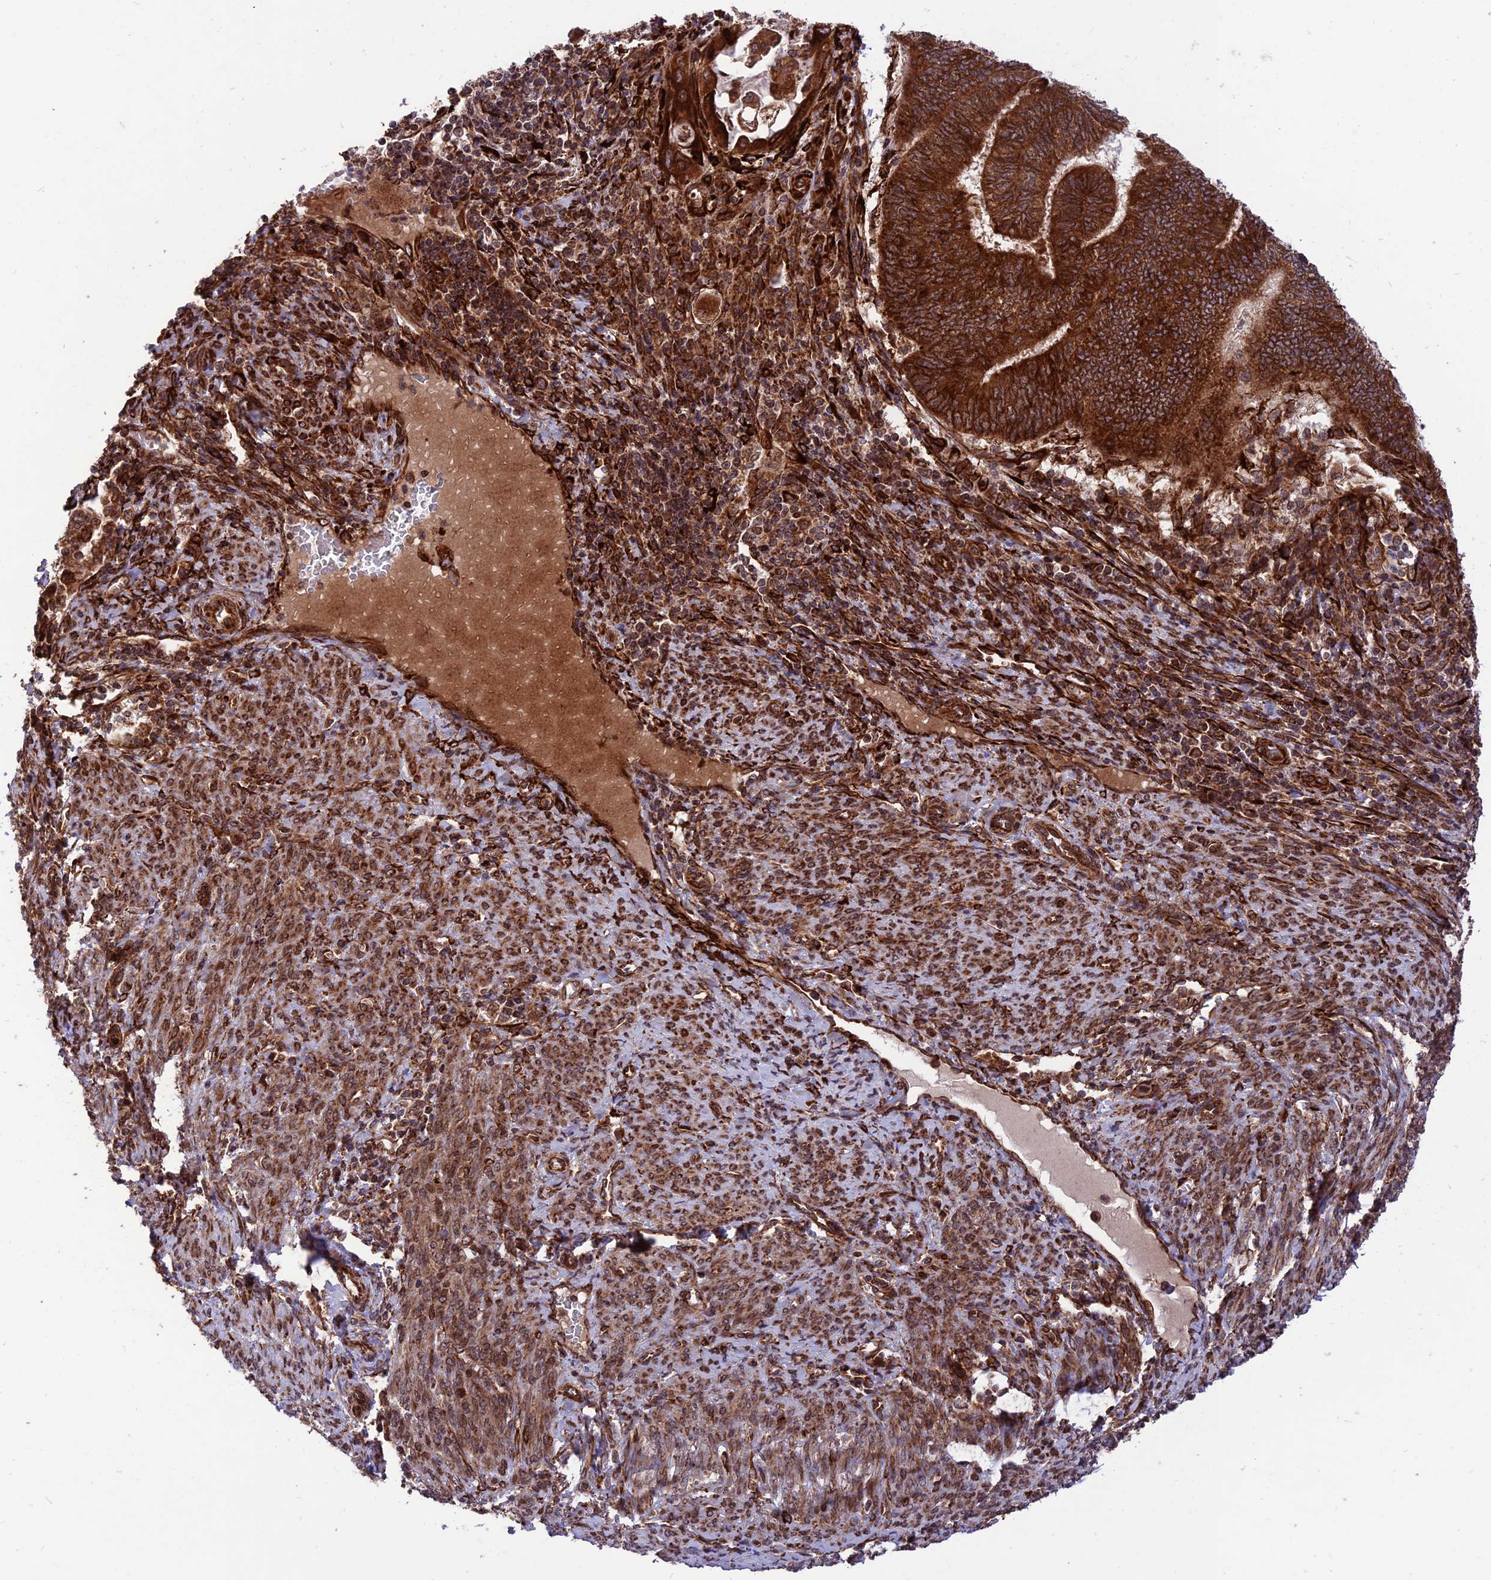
{"staining": {"intensity": "strong", "quantity": ">75%", "location": "cytoplasmic/membranous"}, "tissue": "endometrial cancer", "cell_type": "Tumor cells", "image_type": "cancer", "snomed": [{"axis": "morphology", "description": "Adenocarcinoma, NOS"}, {"axis": "topography", "description": "Uterus"}, {"axis": "topography", "description": "Endometrium"}], "caption": "This is an image of immunohistochemistry staining of endometrial adenocarcinoma, which shows strong positivity in the cytoplasmic/membranous of tumor cells.", "gene": "CRTAP", "patient": {"sex": "female", "age": 70}}